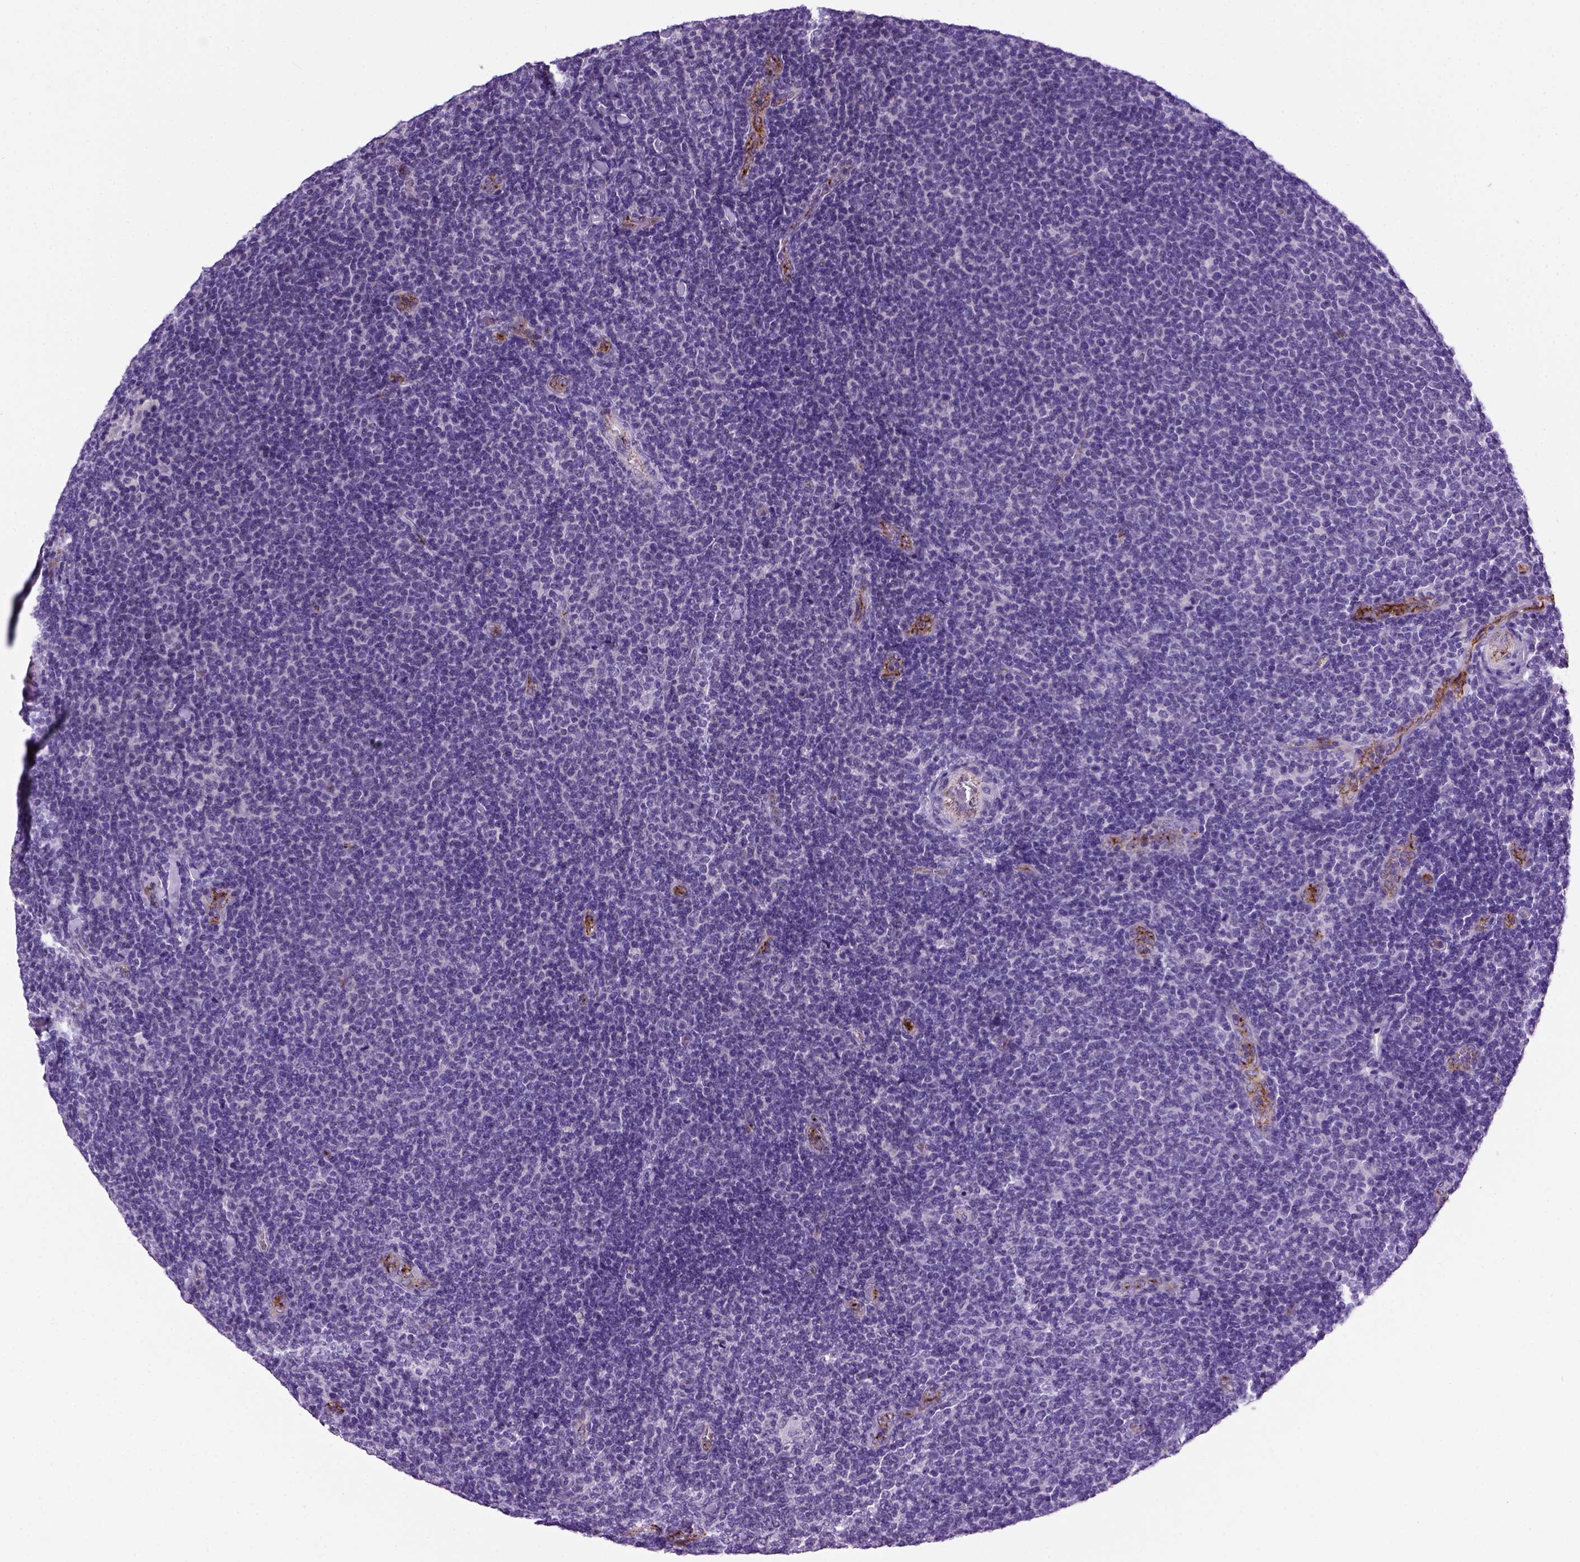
{"staining": {"intensity": "negative", "quantity": "none", "location": "none"}, "tissue": "lymphoma", "cell_type": "Tumor cells", "image_type": "cancer", "snomed": [{"axis": "morphology", "description": "Malignant lymphoma, non-Hodgkin's type, Low grade"}, {"axis": "topography", "description": "Lymph node"}], "caption": "DAB (3,3'-diaminobenzidine) immunohistochemical staining of low-grade malignant lymphoma, non-Hodgkin's type reveals no significant staining in tumor cells.", "gene": "VWF", "patient": {"sex": "male", "age": 52}}